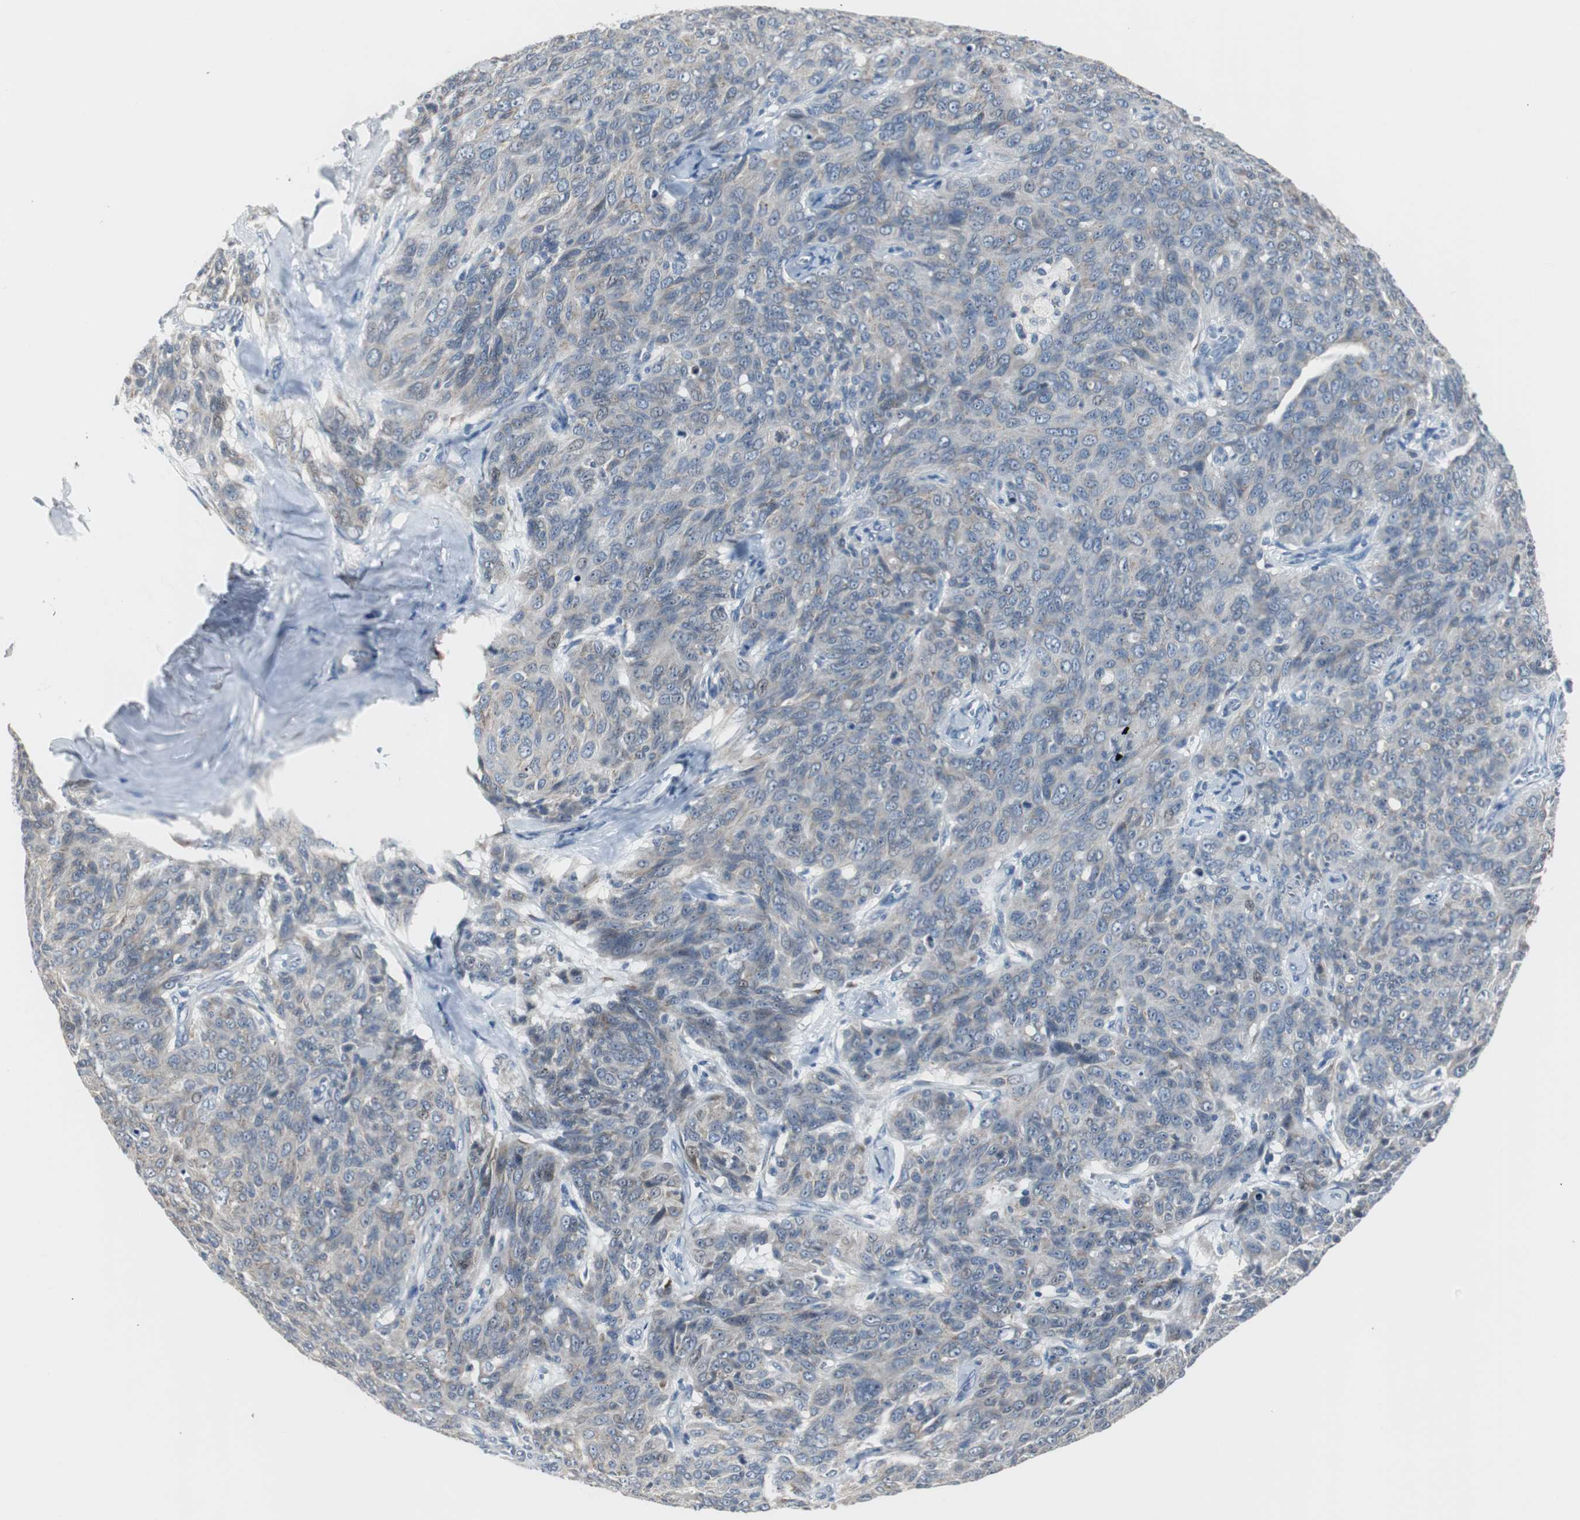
{"staining": {"intensity": "weak", "quantity": "25%-75%", "location": "cytoplasmic/membranous"}, "tissue": "ovarian cancer", "cell_type": "Tumor cells", "image_type": "cancer", "snomed": [{"axis": "morphology", "description": "Carcinoma, endometroid"}, {"axis": "topography", "description": "Ovary"}], "caption": "Tumor cells display low levels of weak cytoplasmic/membranous expression in about 25%-75% of cells in endometroid carcinoma (ovarian).", "gene": "SOX30", "patient": {"sex": "female", "age": 60}}